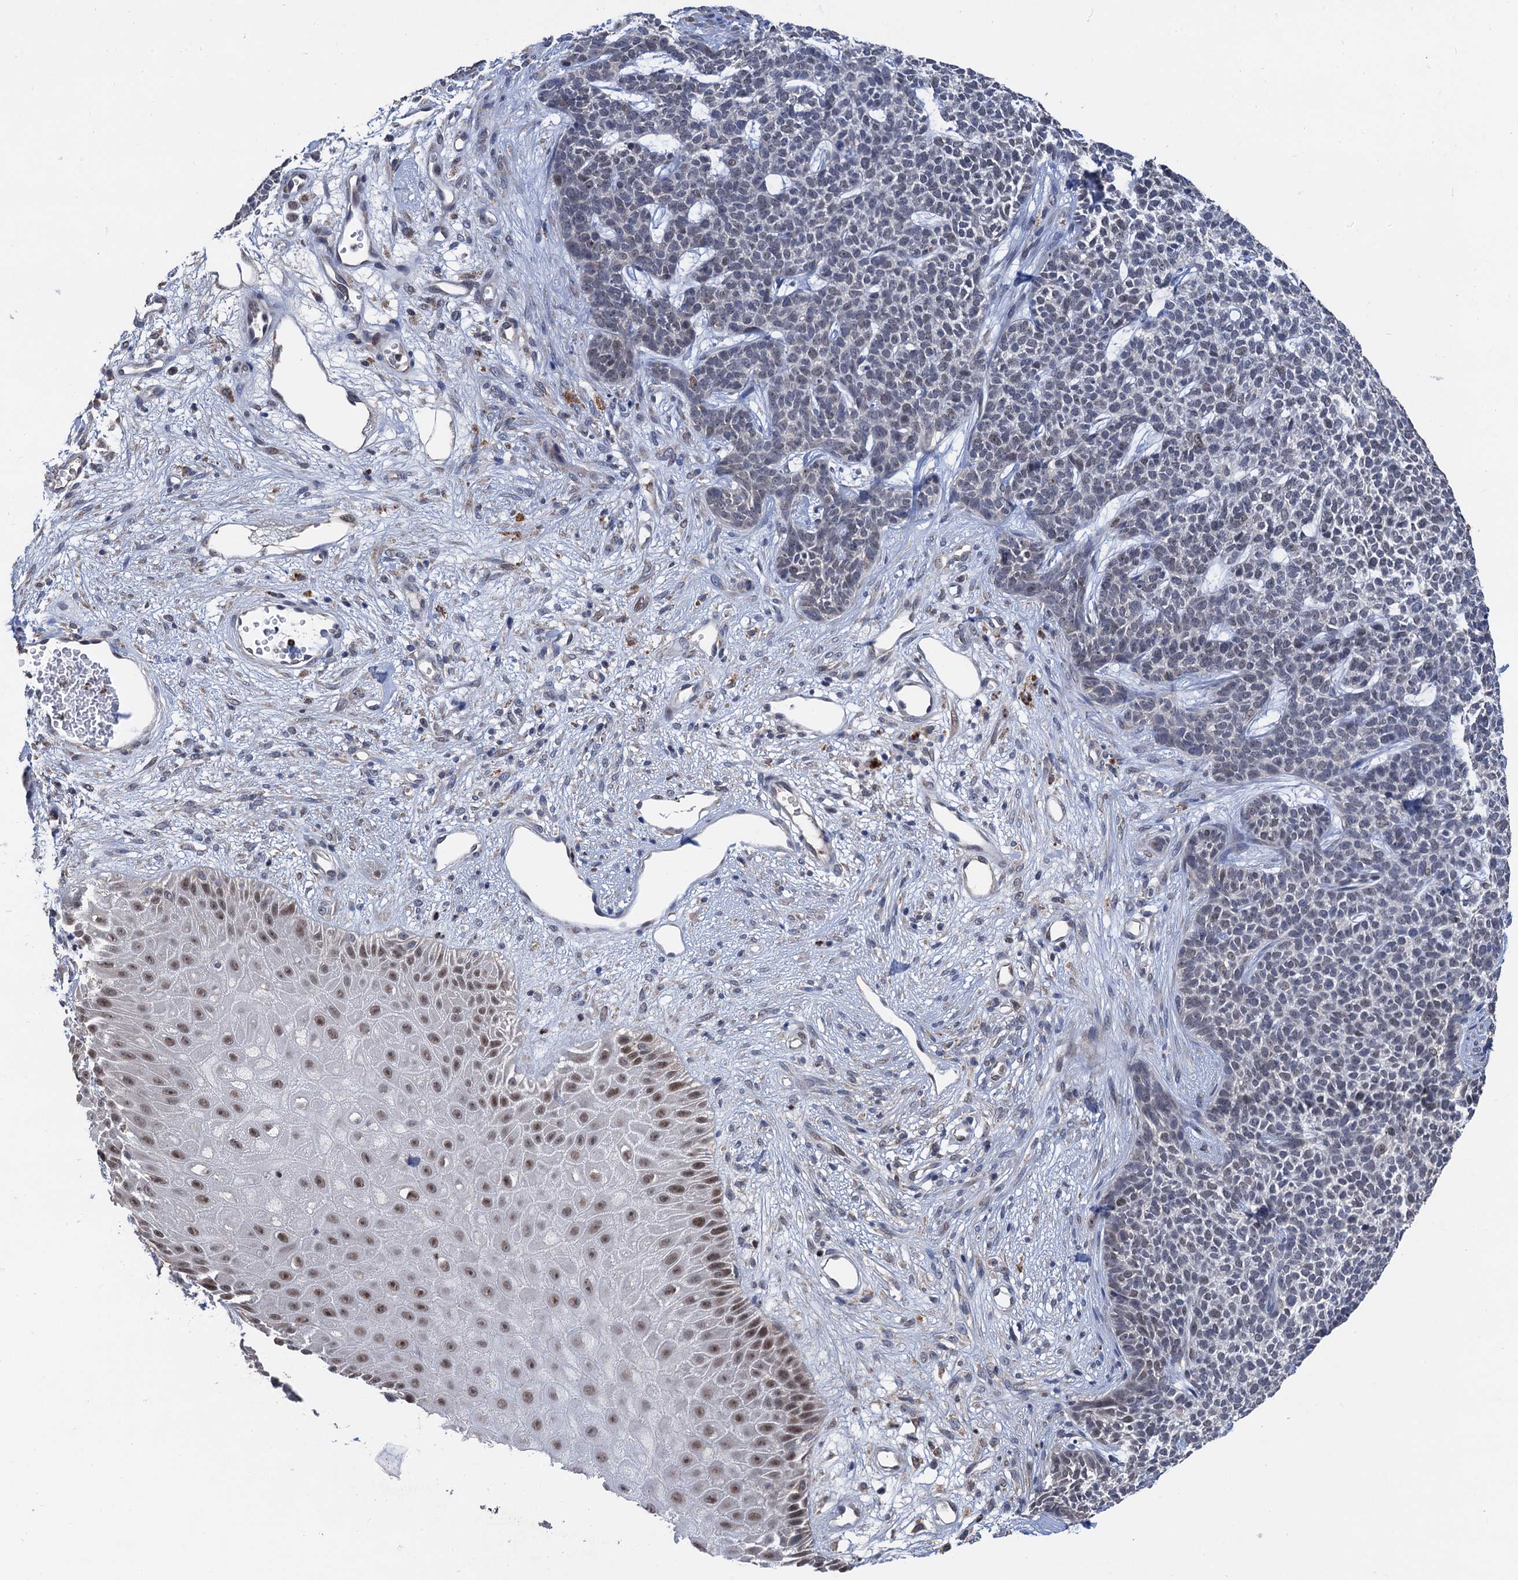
{"staining": {"intensity": "negative", "quantity": "none", "location": "none"}, "tissue": "skin cancer", "cell_type": "Tumor cells", "image_type": "cancer", "snomed": [{"axis": "morphology", "description": "Basal cell carcinoma"}, {"axis": "topography", "description": "Skin"}], "caption": "Tumor cells show no significant protein expression in skin basal cell carcinoma.", "gene": "TSEN34", "patient": {"sex": "female", "age": 84}}